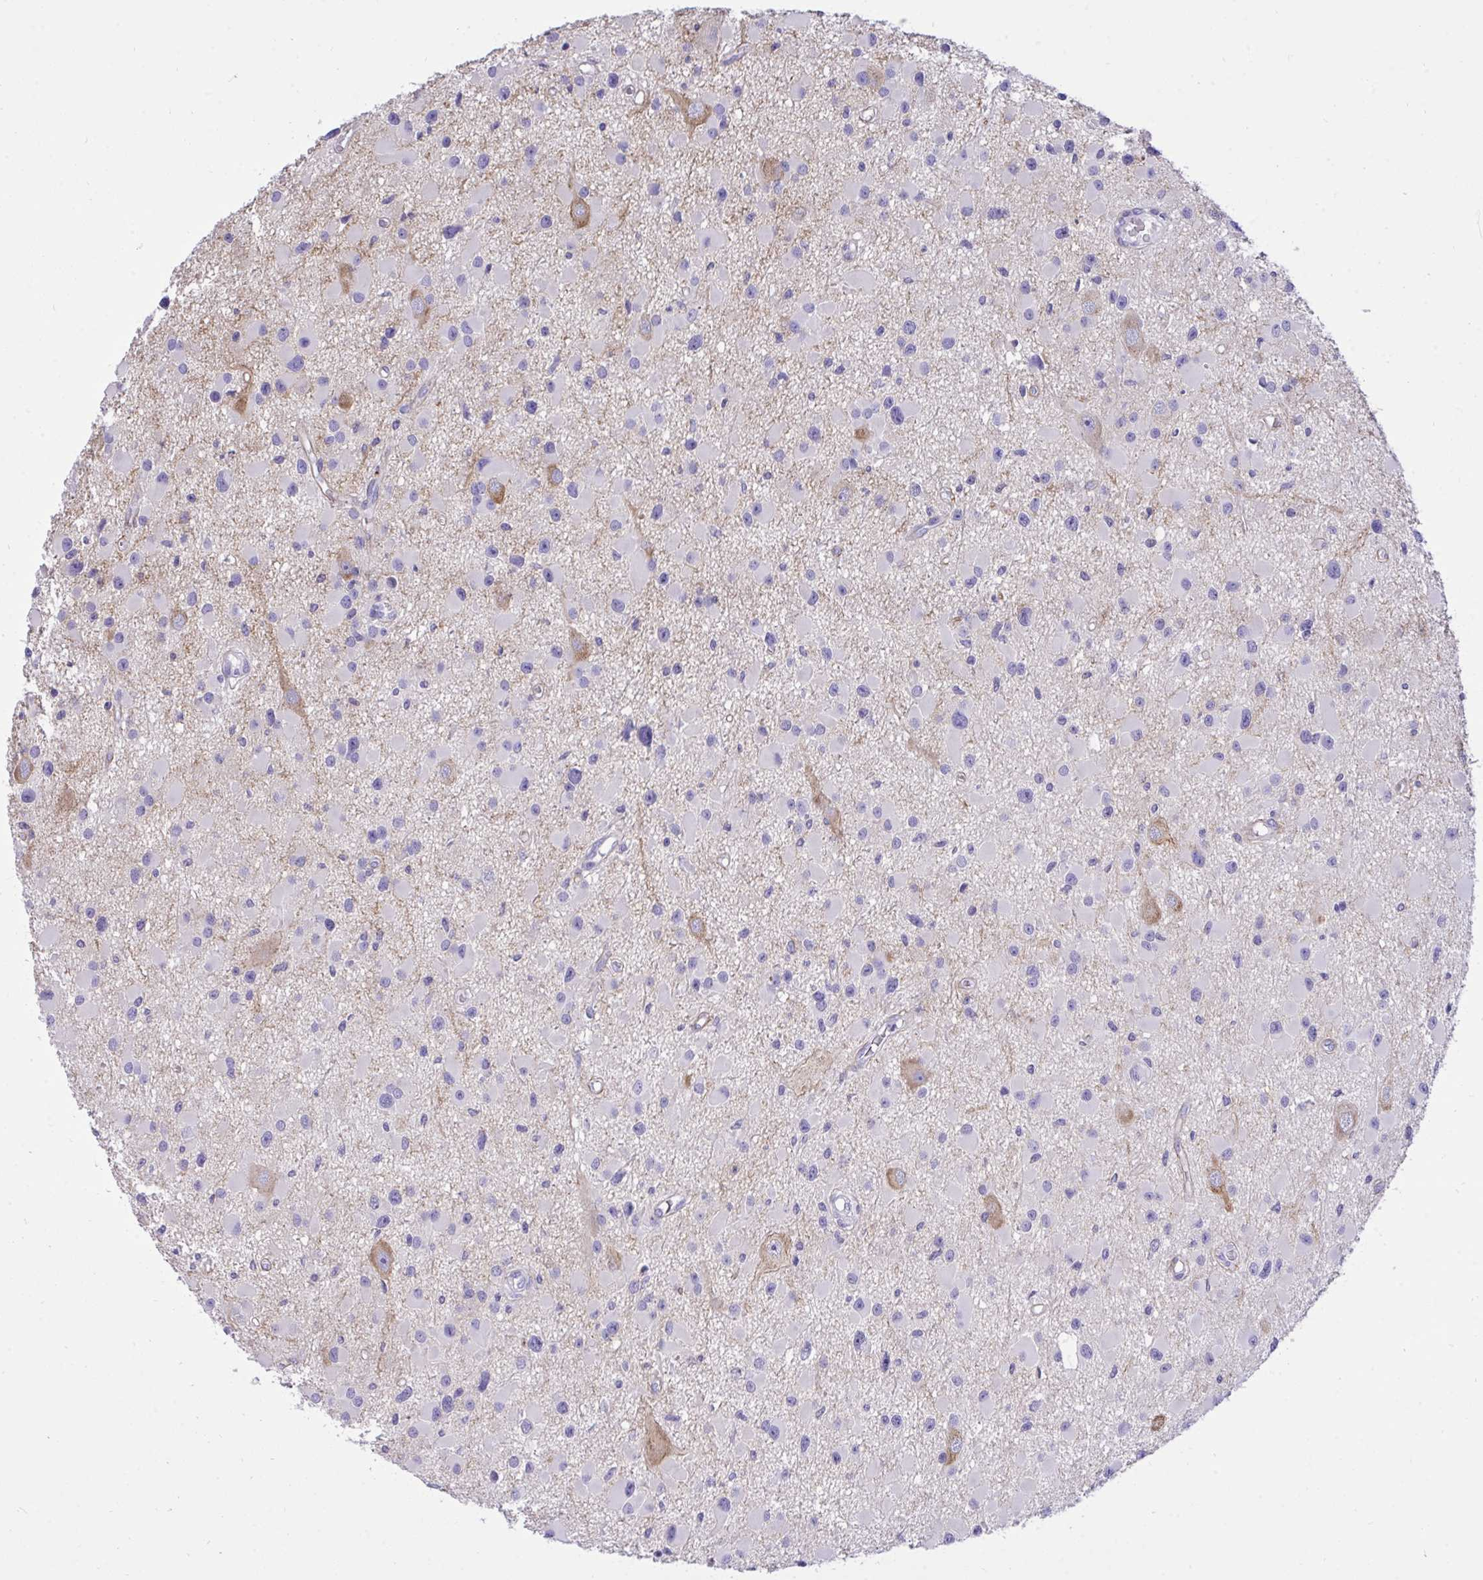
{"staining": {"intensity": "negative", "quantity": "none", "location": "none"}, "tissue": "glioma", "cell_type": "Tumor cells", "image_type": "cancer", "snomed": [{"axis": "morphology", "description": "Glioma, malignant, High grade"}, {"axis": "topography", "description": "Brain"}], "caption": "DAB immunohistochemical staining of human glioma reveals no significant expression in tumor cells.", "gene": "TLN2", "patient": {"sex": "male", "age": 54}}